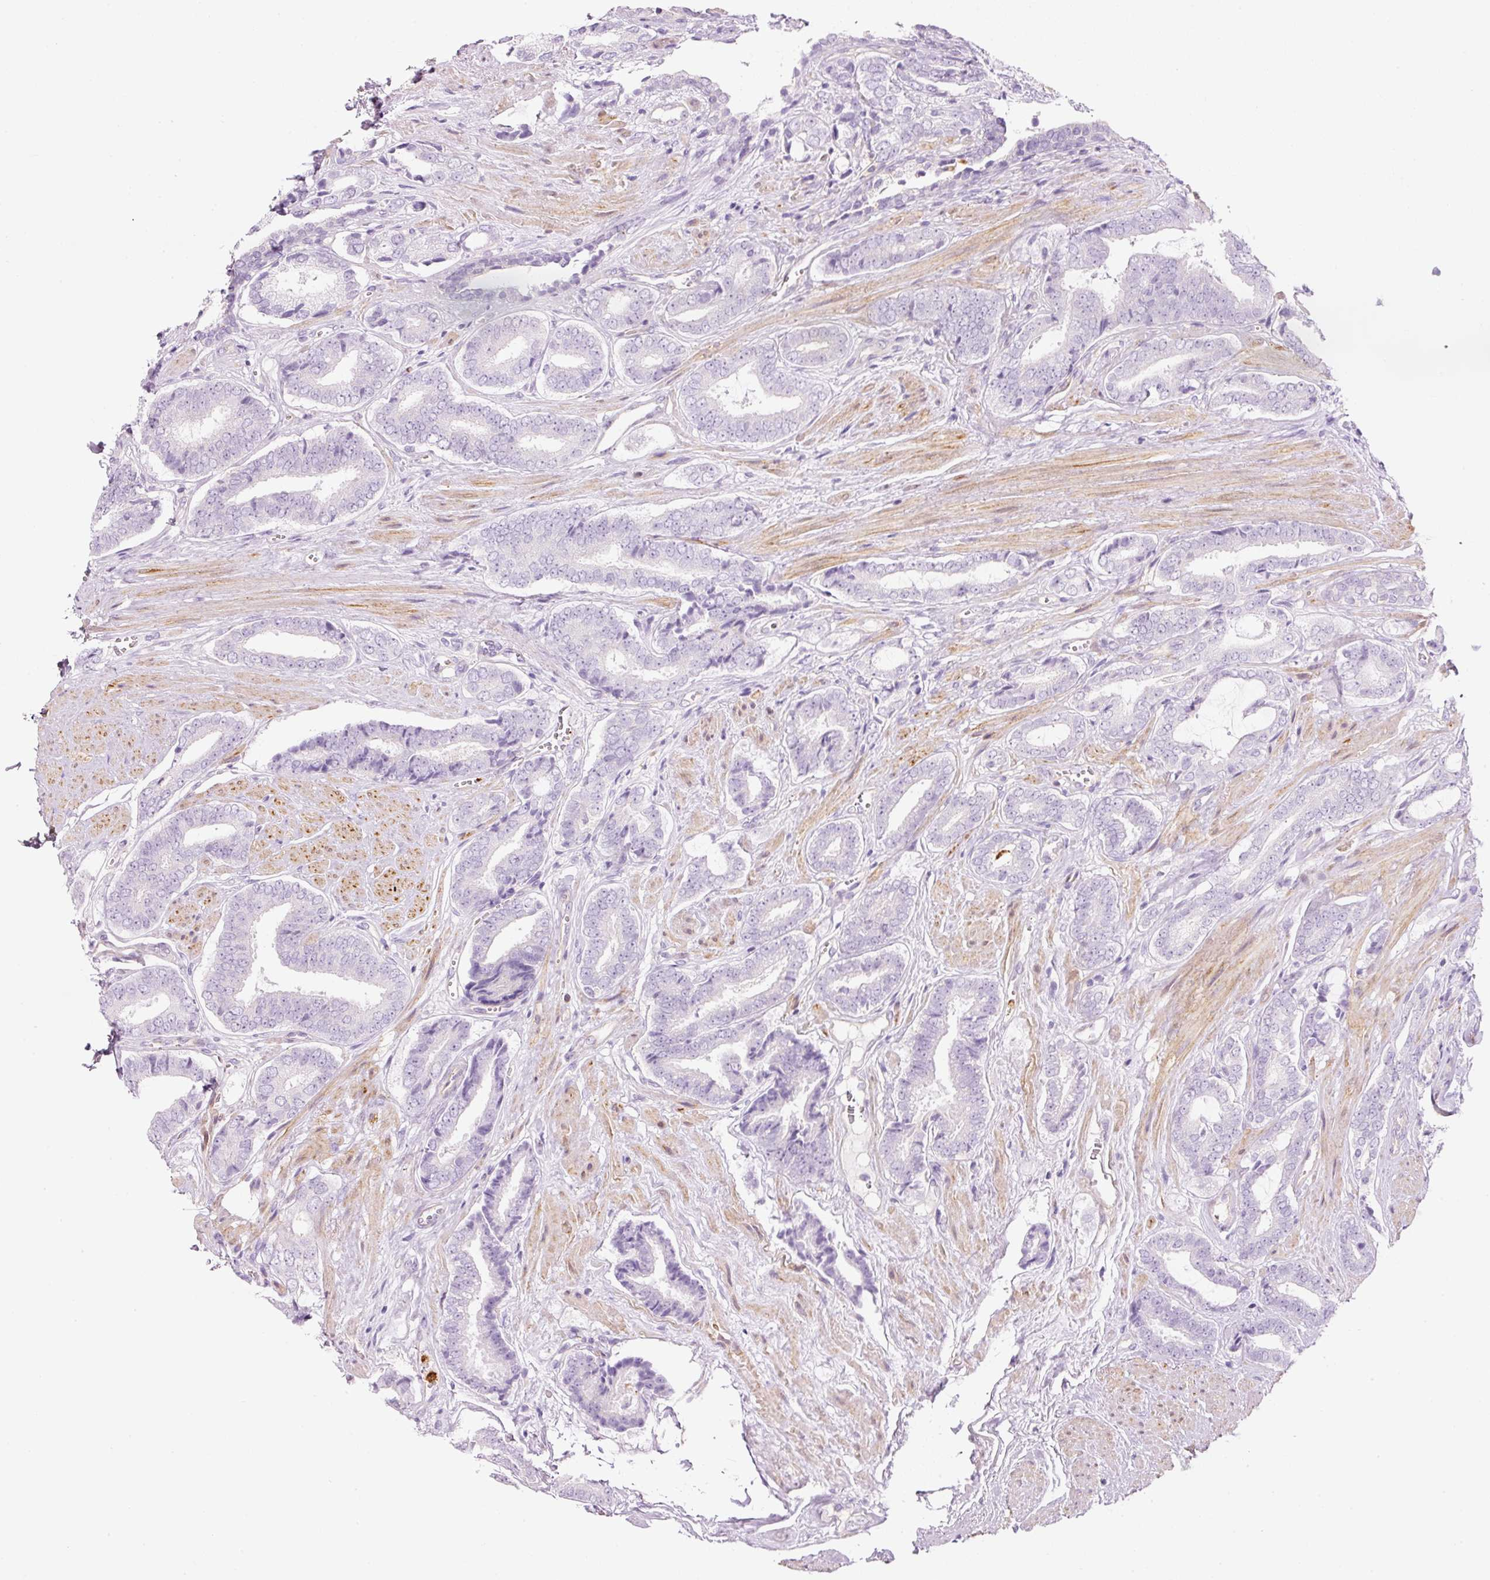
{"staining": {"intensity": "negative", "quantity": "none", "location": "none"}, "tissue": "prostate cancer", "cell_type": "Tumor cells", "image_type": "cancer", "snomed": [{"axis": "morphology", "description": "Adenocarcinoma, NOS"}, {"axis": "topography", "description": "Prostate and seminal vesicle, NOS"}], "caption": "Protein analysis of prostate adenocarcinoma reveals no significant expression in tumor cells.", "gene": "MAP3K3", "patient": {"sex": "male", "age": 76}}